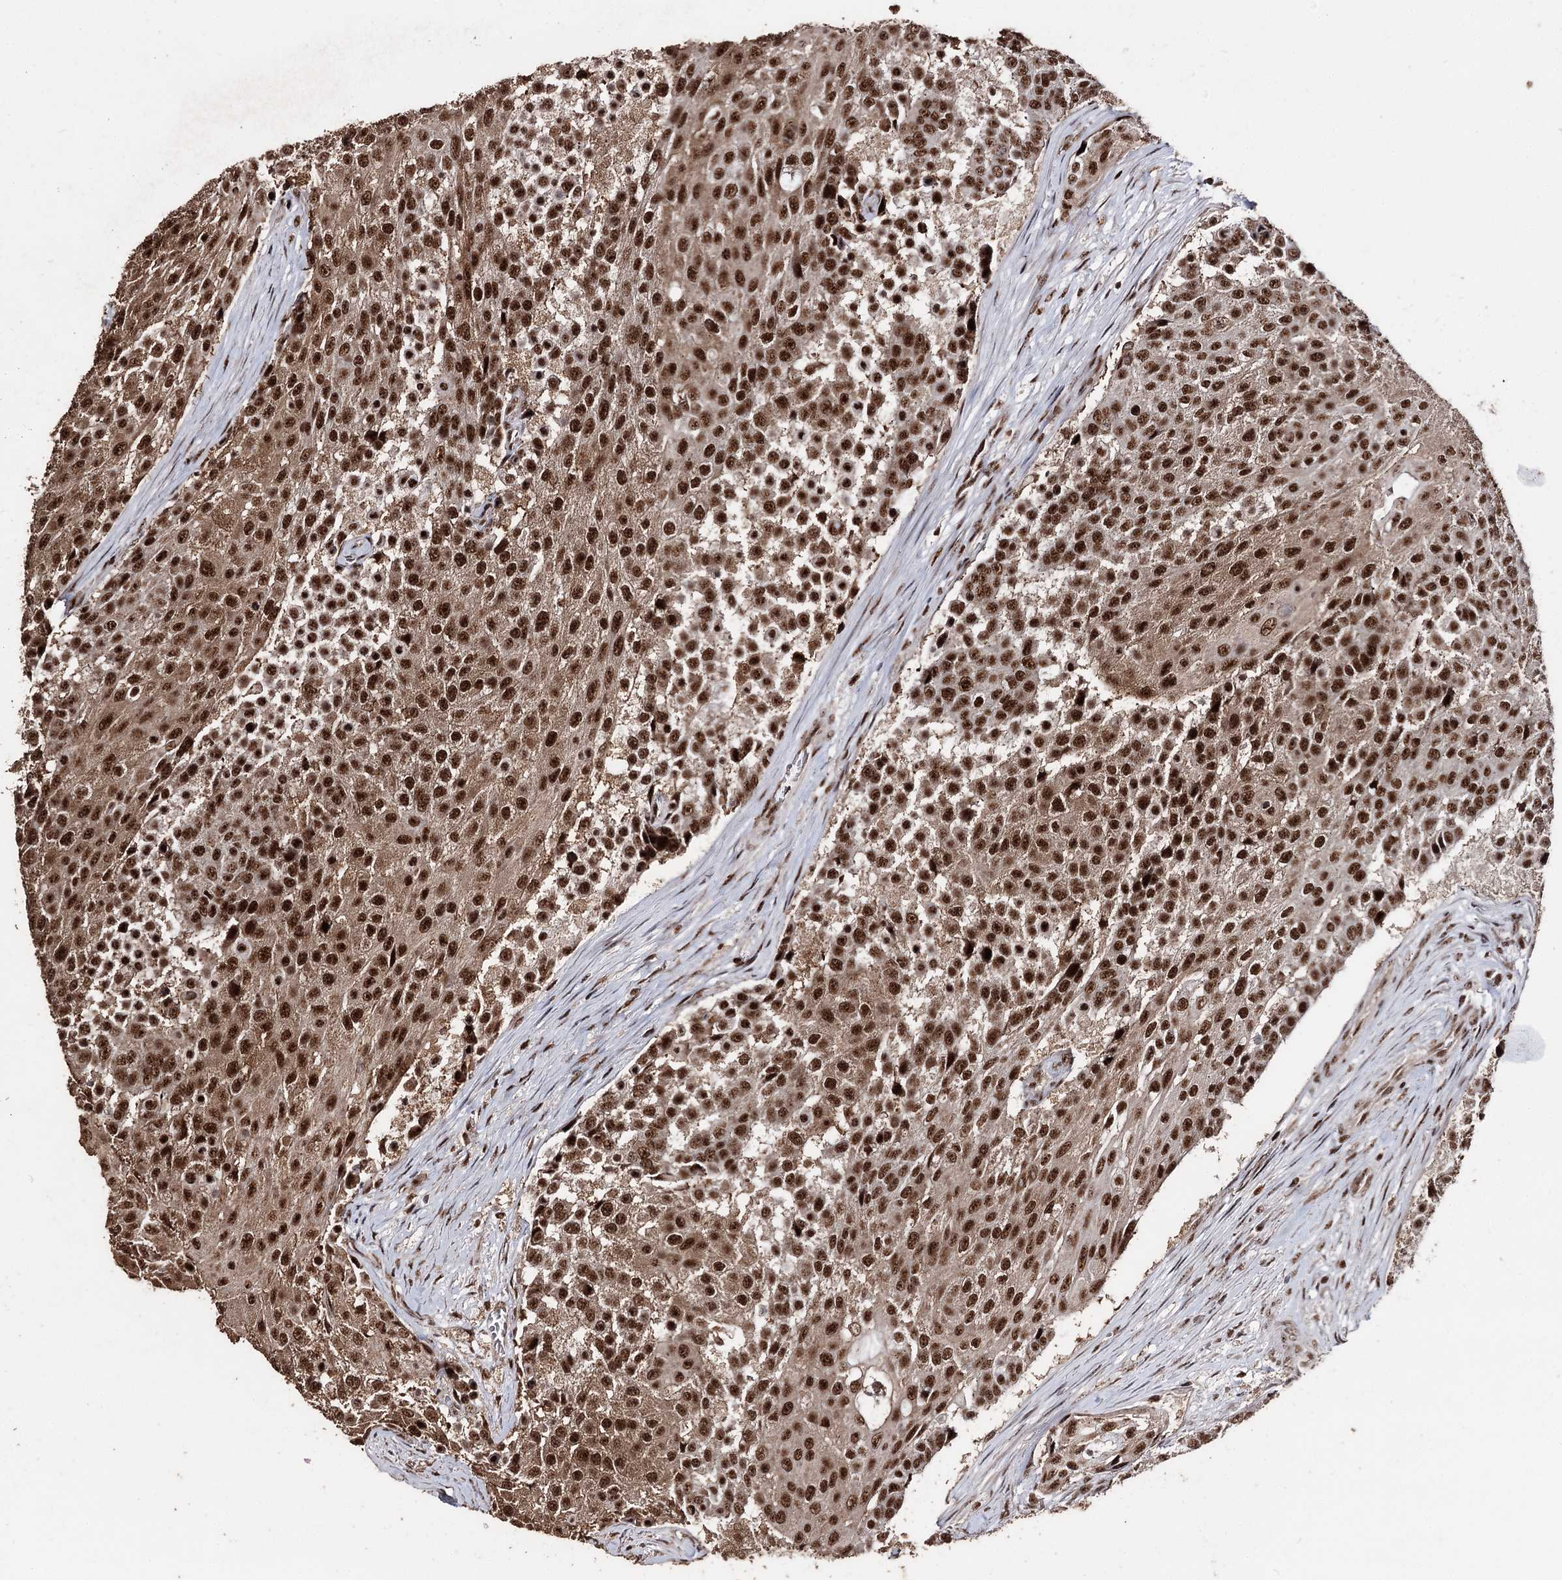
{"staining": {"intensity": "strong", "quantity": ">75%", "location": "nuclear"}, "tissue": "urothelial cancer", "cell_type": "Tumor cells", "image_type": "cancer", "snomed": [{"axis": "morphology", "description": "Urothelial carcinoma, High grade"}, {"axis": "topography", "description": "Urinary bladder"}], "caption": "High-power microscopy captured an IHC image of high-grade urothelial carcinoma, revealing strong nuclear positivity in about >75% of tumor cells. (Stains: DAB (3,3'-diaminobenzidine) in brown, nuclei in blue, Microscopy: brightfield microscopy at high magnification).", "gene": "U2SURP", "patient": {"sex": "female", "age": 63}}